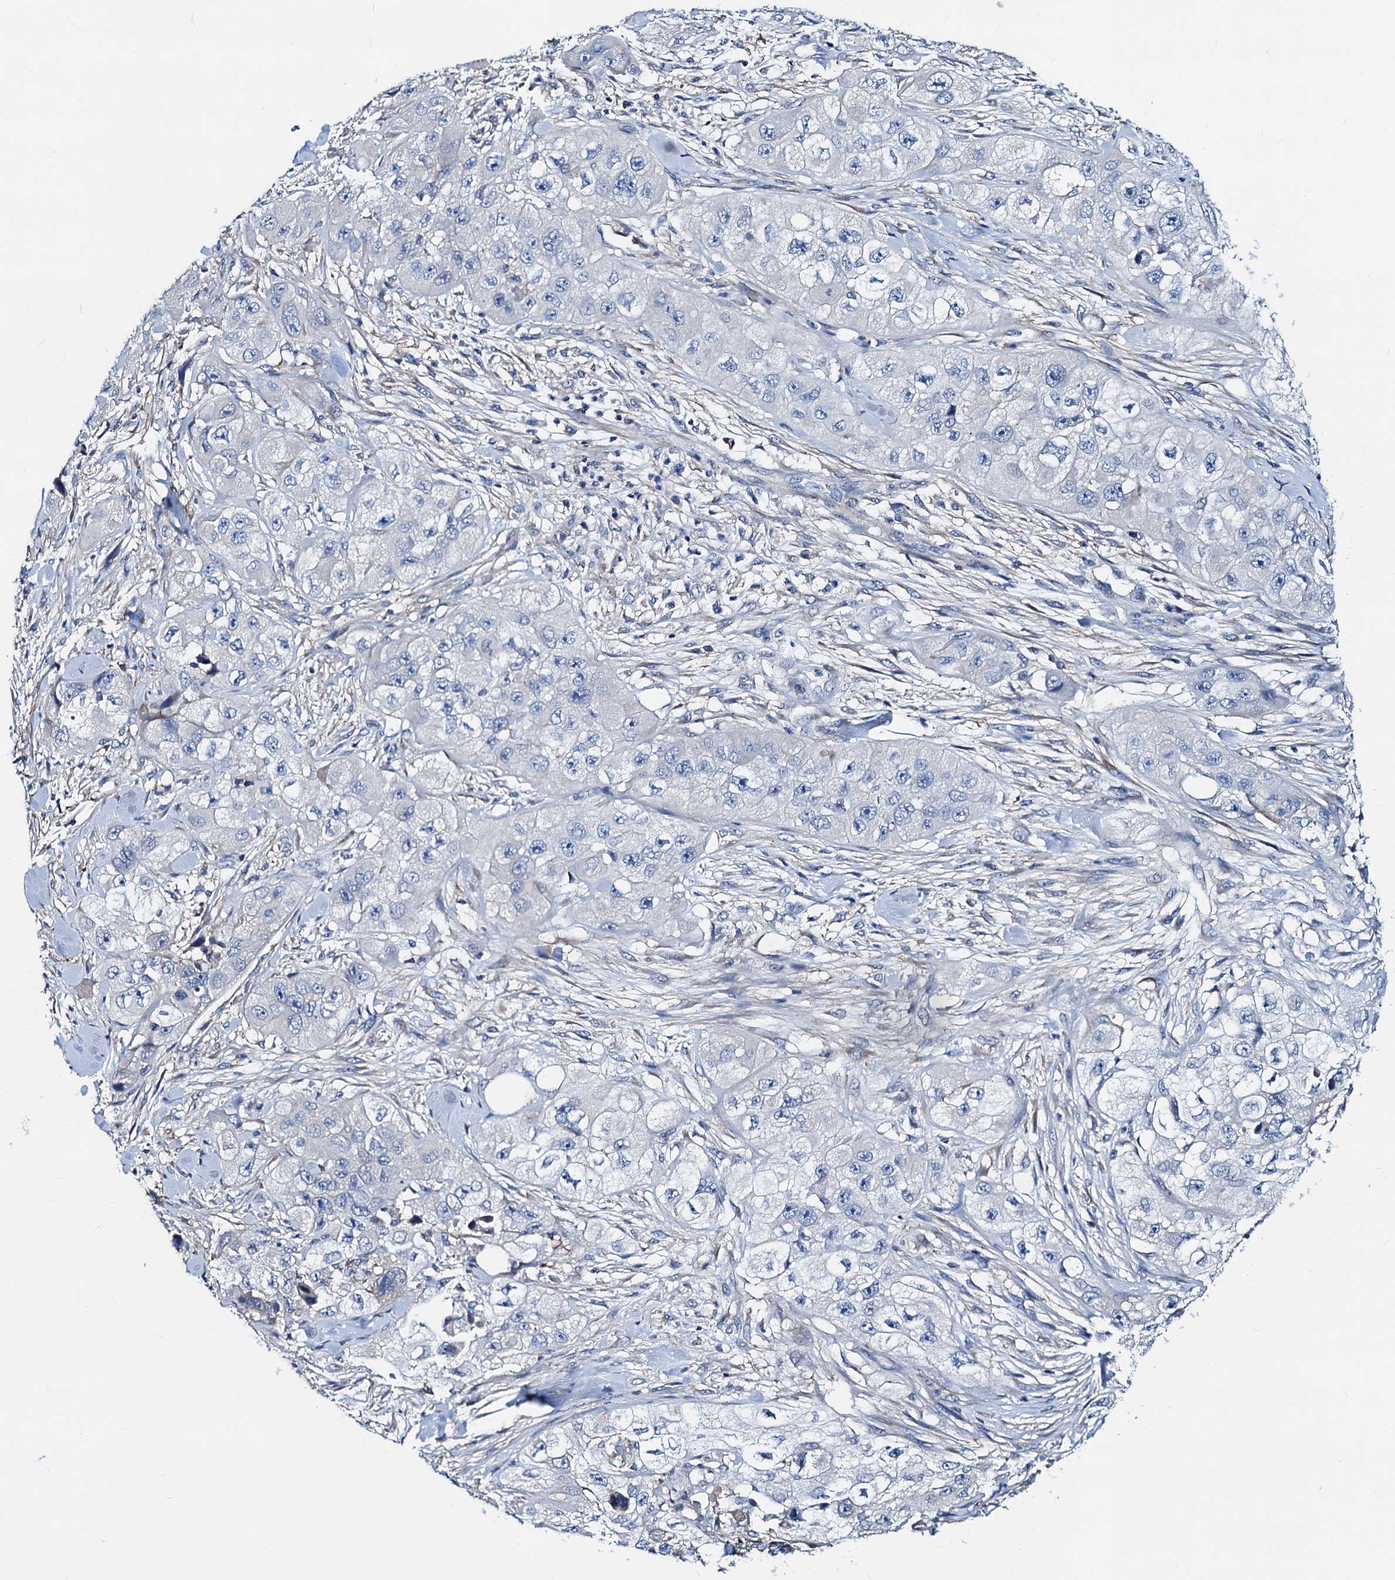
{"staining": {"intensity": "negative", "quantity": "none", "location": "none"}, "tissue": "skin cancer", "cell_type": "Tumor cells", "image_type": "cancer", "snomed": [{"axis": "morphology", "description": "Squamous cell carcinoma, NOS"}, {"axis": "topography", "description": "Skin"}, {"axis": "topography", "description": "Subcutis"}], "caption": "IHC of human squamous cell carcinoma (skin) displays no staining in tumor cells. Nuclei are stained in blue.", "gene": "GCOM1", "patient": {"sex": "male", "age": 73}}